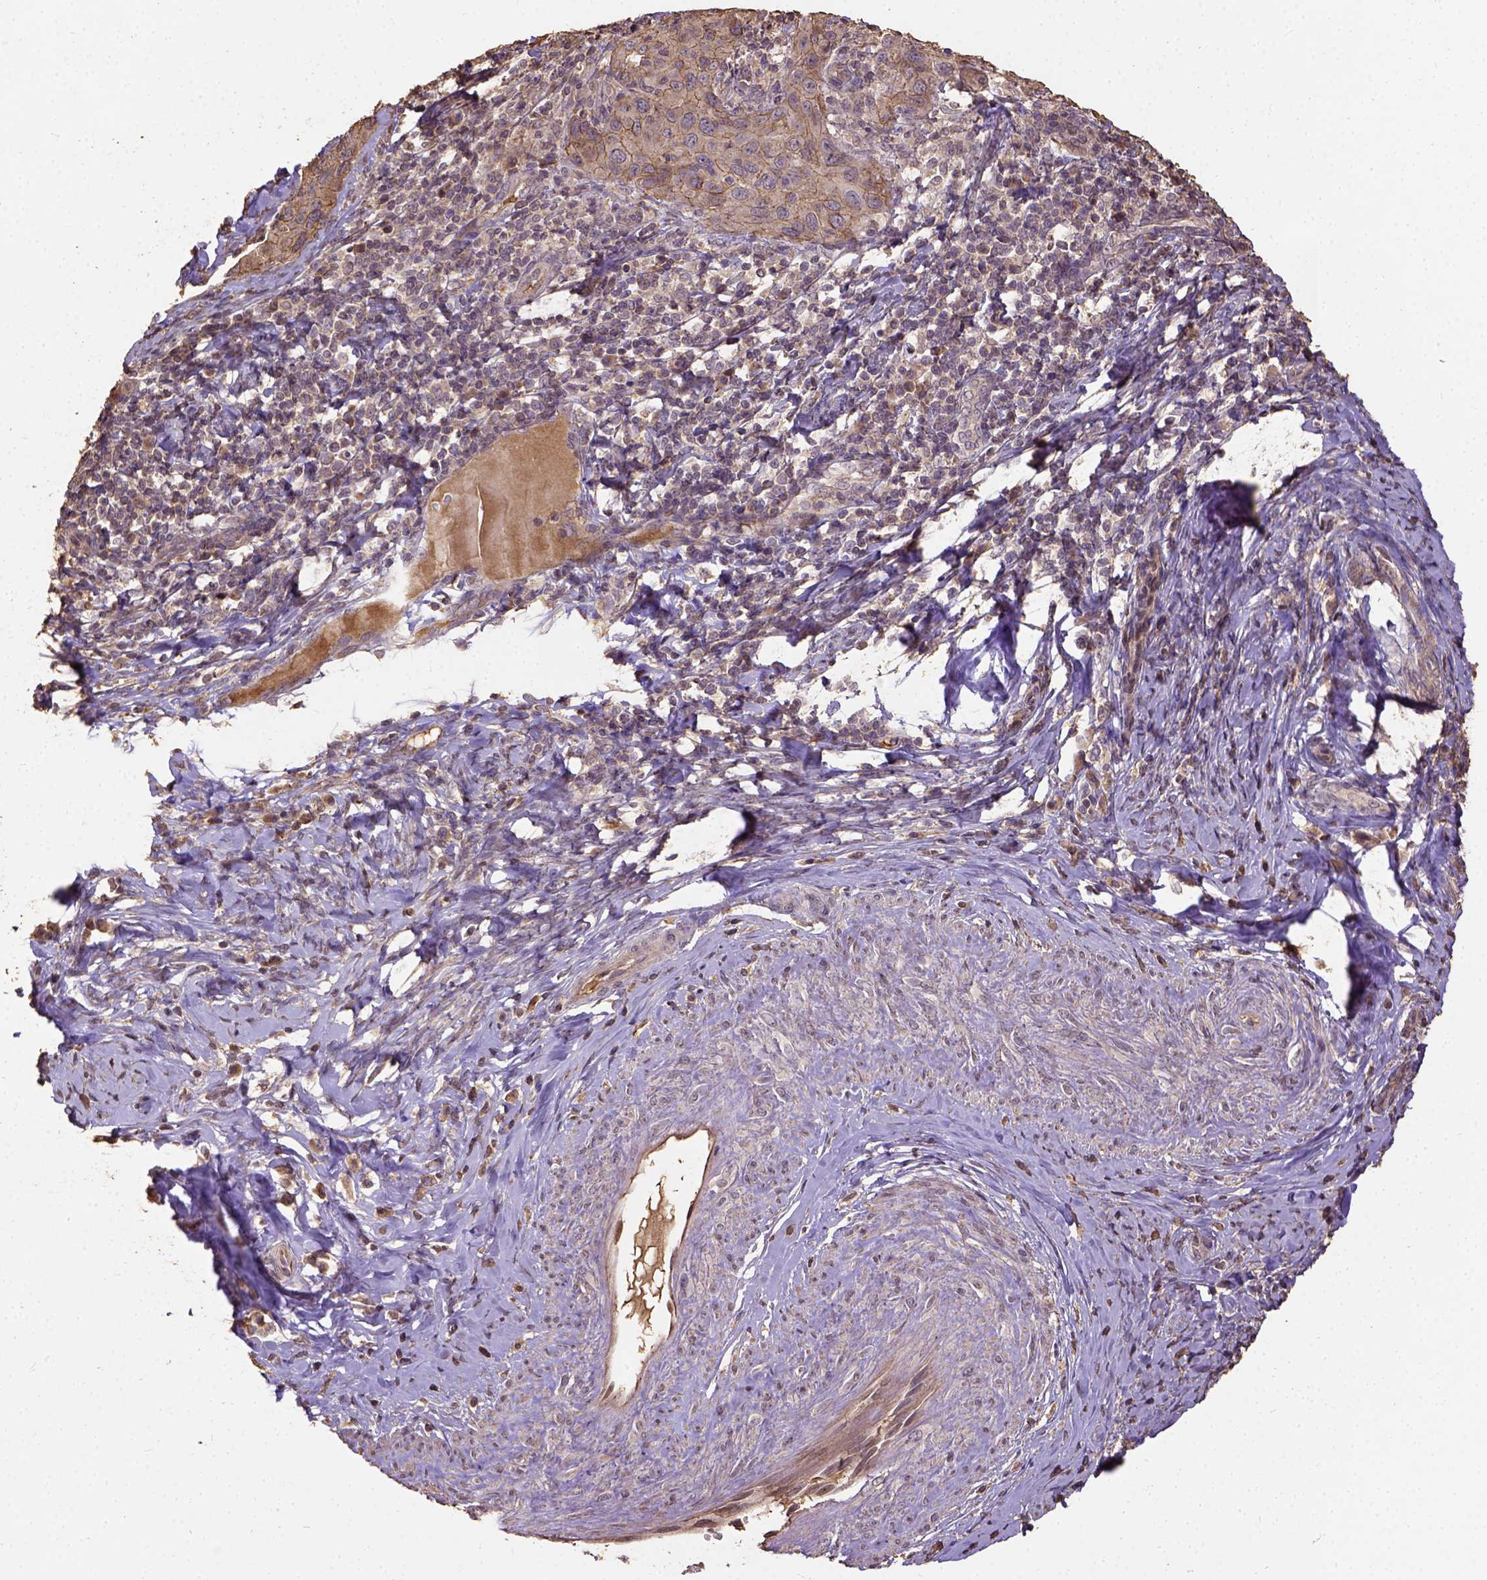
{"staining": {"intensity": "moderate", "quantity": "25%-75%", "location": "cytoplasmic/membranous"}, "tissue": "cervical cancer", "cell_type": "Tumor cells", "image_type": "cancer", "snomed": [{"axis": "morphology", "description": "Normal tissue, NOS"}, {"axis": "morphology", "description": "Squamous cell carcinoma, NOS"}, {"axis": "topography", "description": "Cervix"}], "caption": "A high-resolution photomicrograph shows immunohistochemistry (IHC) staining of squamous cell carcinoma (cervical), which reveals moderate cytoplasmic/membranous staining in approximately 25%-75% of tumor cells.", "gene": "ATP1B3", "patient": {"sex": "female", "age": 51}}